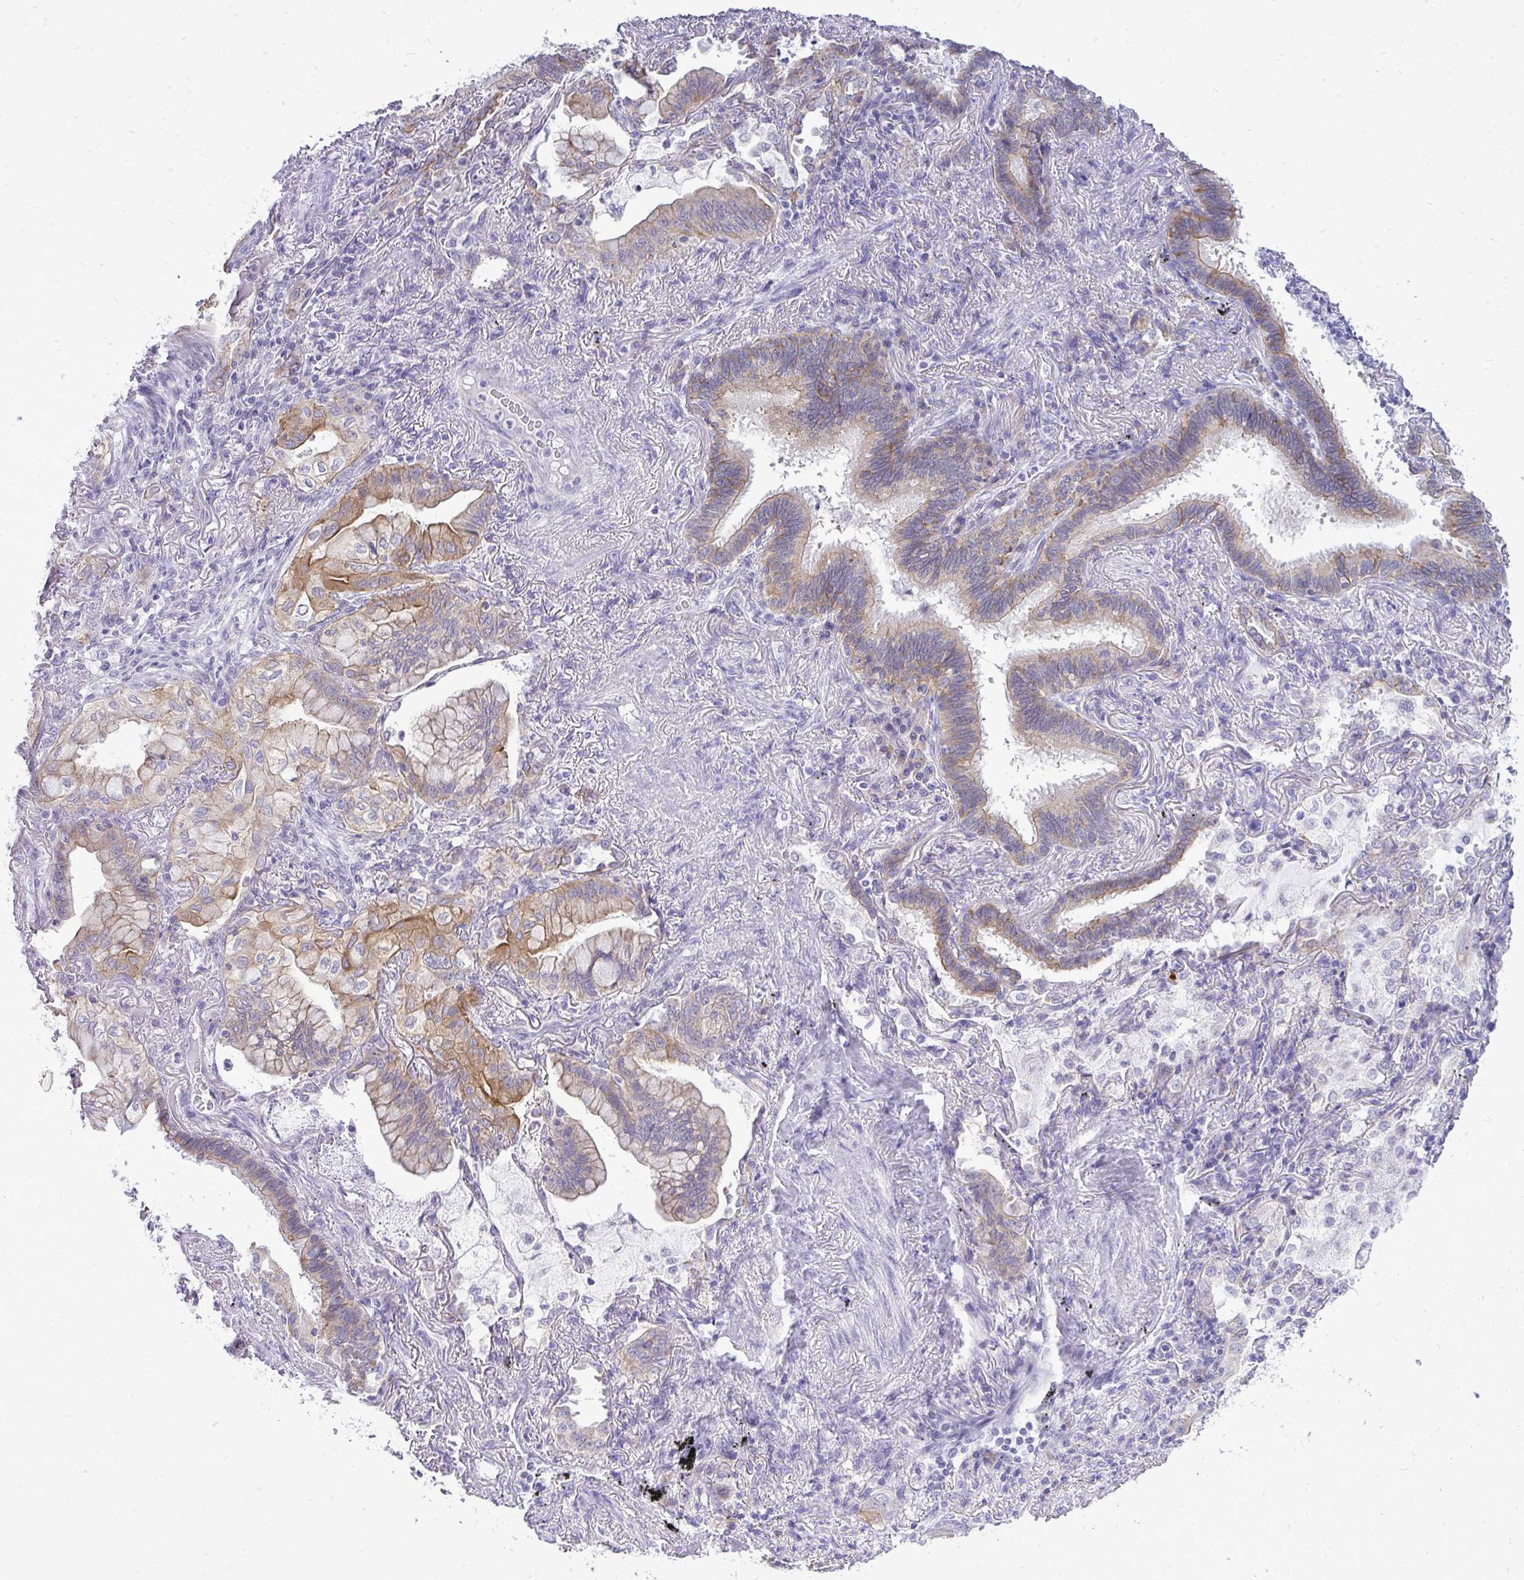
{"staining": {"intensity": "moderate", "quantity": "25%-75%", "location": "cytoplasmic/membranous"}, "tissue": "lung cancer", "cell_type": "Tumor cells", "image_type": "cancer", "snomed": [{"axis": "morphology", "description": "Adenocarcinoma, NOS"}, {"axis": "topography", "description": "Lung"}], "caption": "Adenocarcinoma (lung) stained with immunohistochemistry (IHC) demonstrates moderate cytoplasmic/membranous staining in approximately 25%-75% of tumor cells.", "gene": "SPTBN2", "patient": {"sex": "male", "age": 77}}